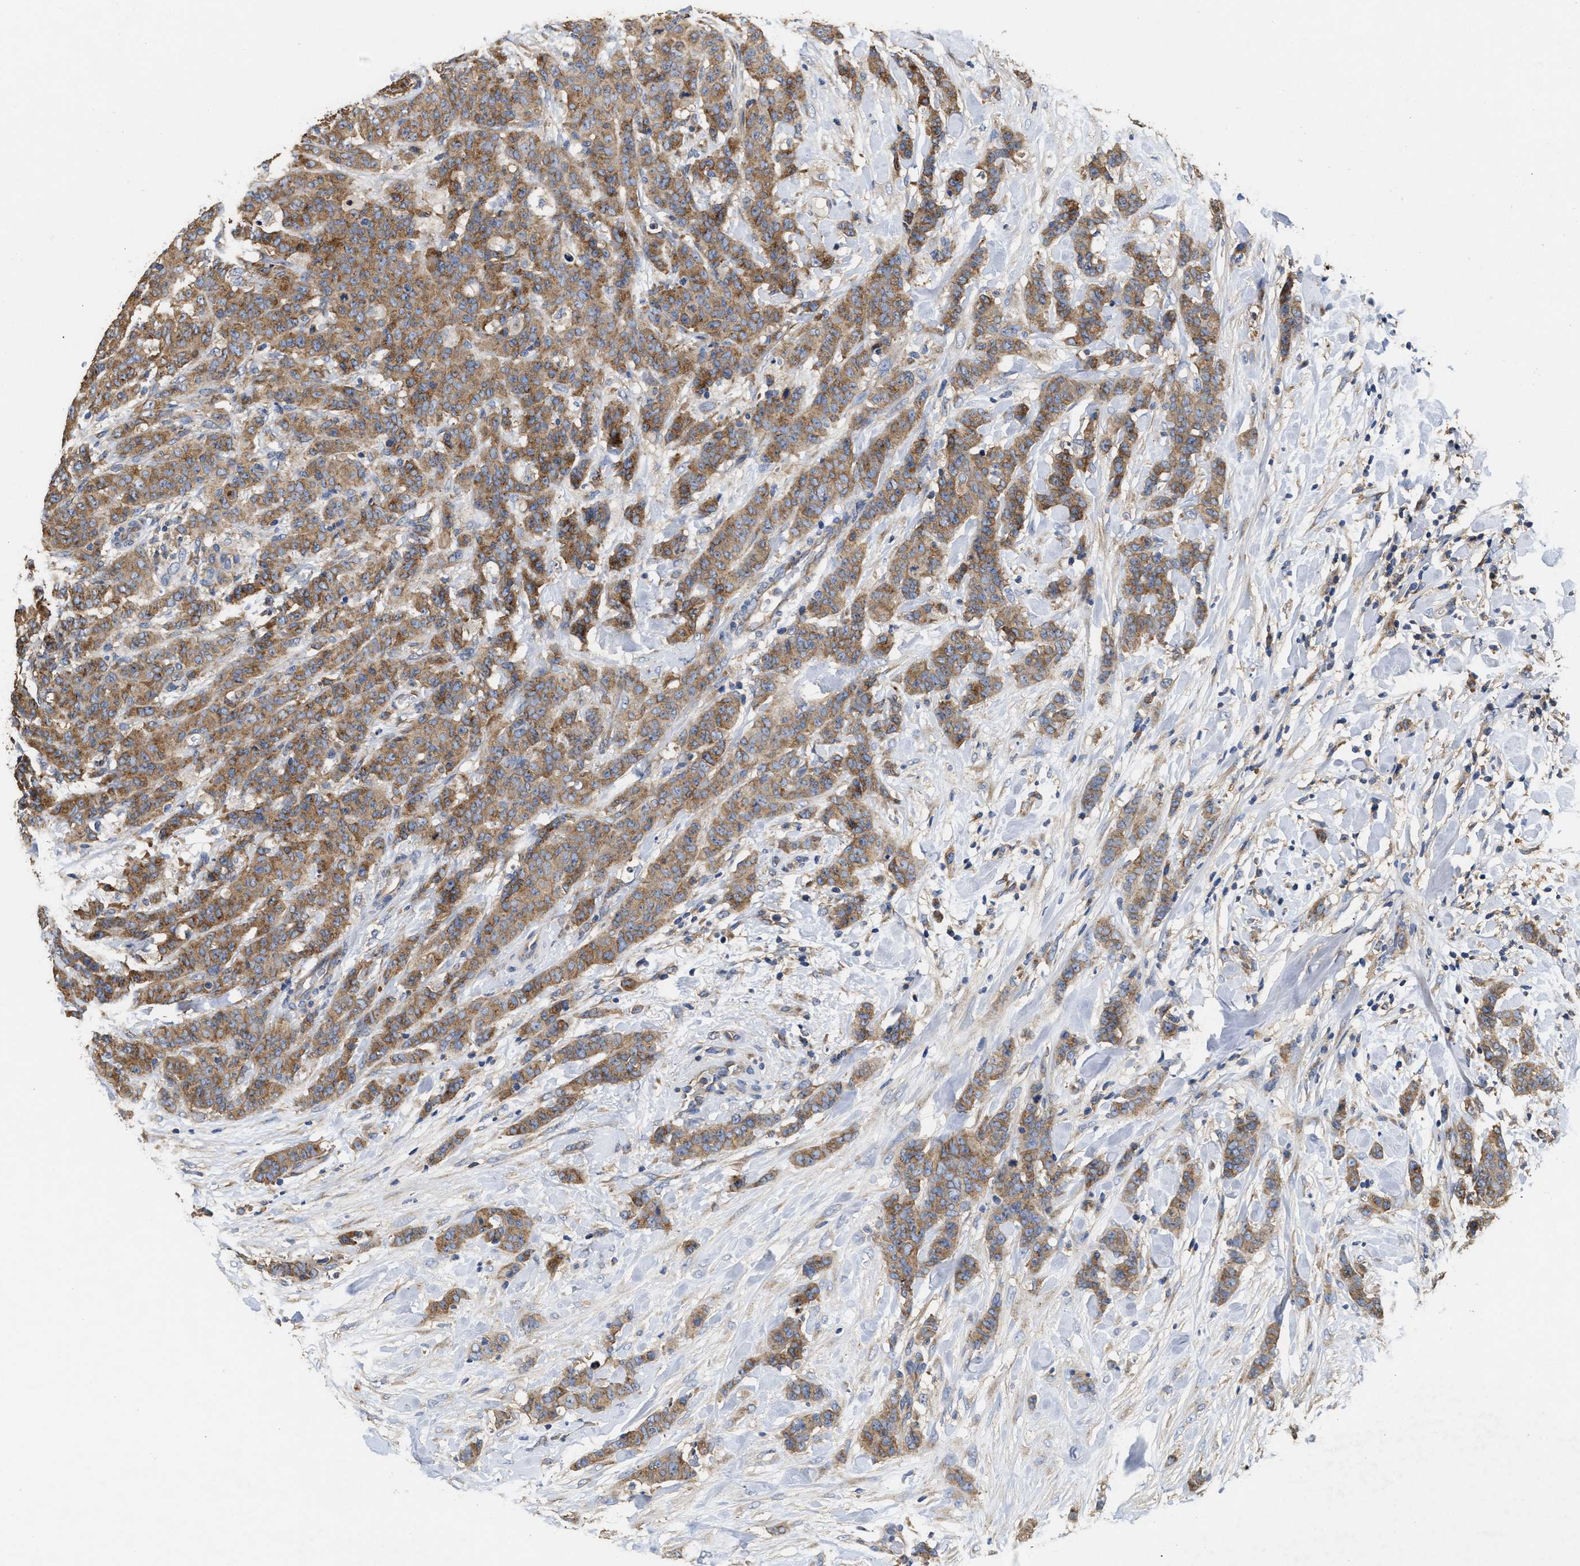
{"staining": {"intensity": "moderate", "quantity": ">75%", "location": "cytoplasmic/membranous"}, "tissue": "breast cancer", "cell_type": "Tumor cells", "image_type": "cancer", "snomed": [{"axis": "morphology", "description": "Normal tissue, NOS"}, {"axis": "morphology", "description": "Duct carcinoma"}, {"axis": "topography", "description": "Breast"}], "caption": "Breast invasive ductal carcinoma tissue demonstrates moderate cytoplasmic/membranous staining in approximately >75% of tumor cells, visualized by immunohistochemistry.", "gene": "KLB", "patient": {"sex": "female", "age": 40}}